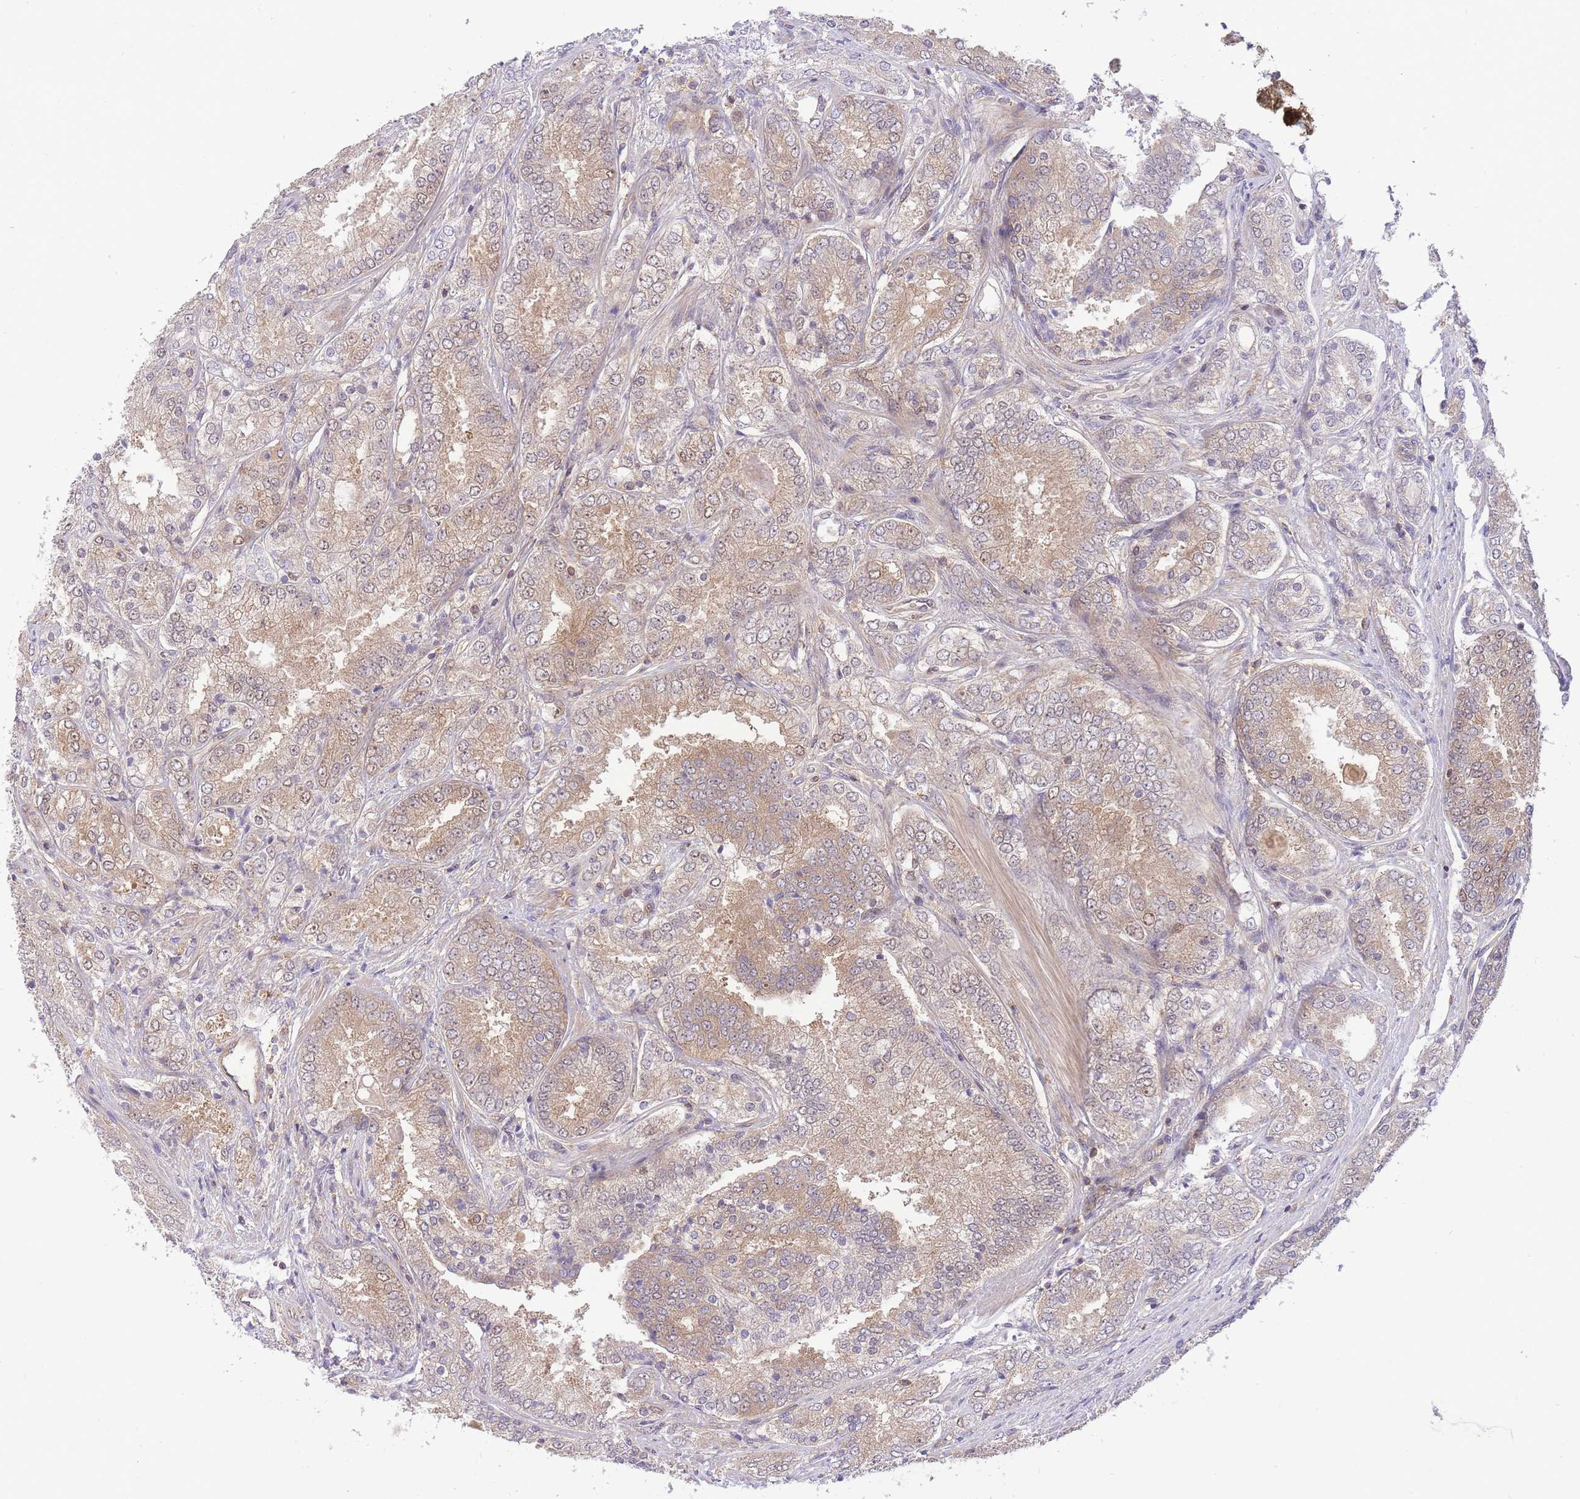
{"staining": {"intensity": "moderate", "quantity": "25%-75%", "location": "cytoplasmic/membranous"}, "tissue": "prostate cancer", "cell_type": "Tumor cells", "image_type": "cancer", "snomed": [{"axis": "morphology", "description": "Adenocarcinoma, High grade"}, {"axis": "topography", "description": "Prostate"}], "caption": "Protein analysis of prostate adenocarcinoma (high-grade) tissue reveals moderate cytoplasmic/membranous staining in about 25%-75% of tumor cells.", "gene": "PREP", "patient": {"sex": "male", "age": 63}}